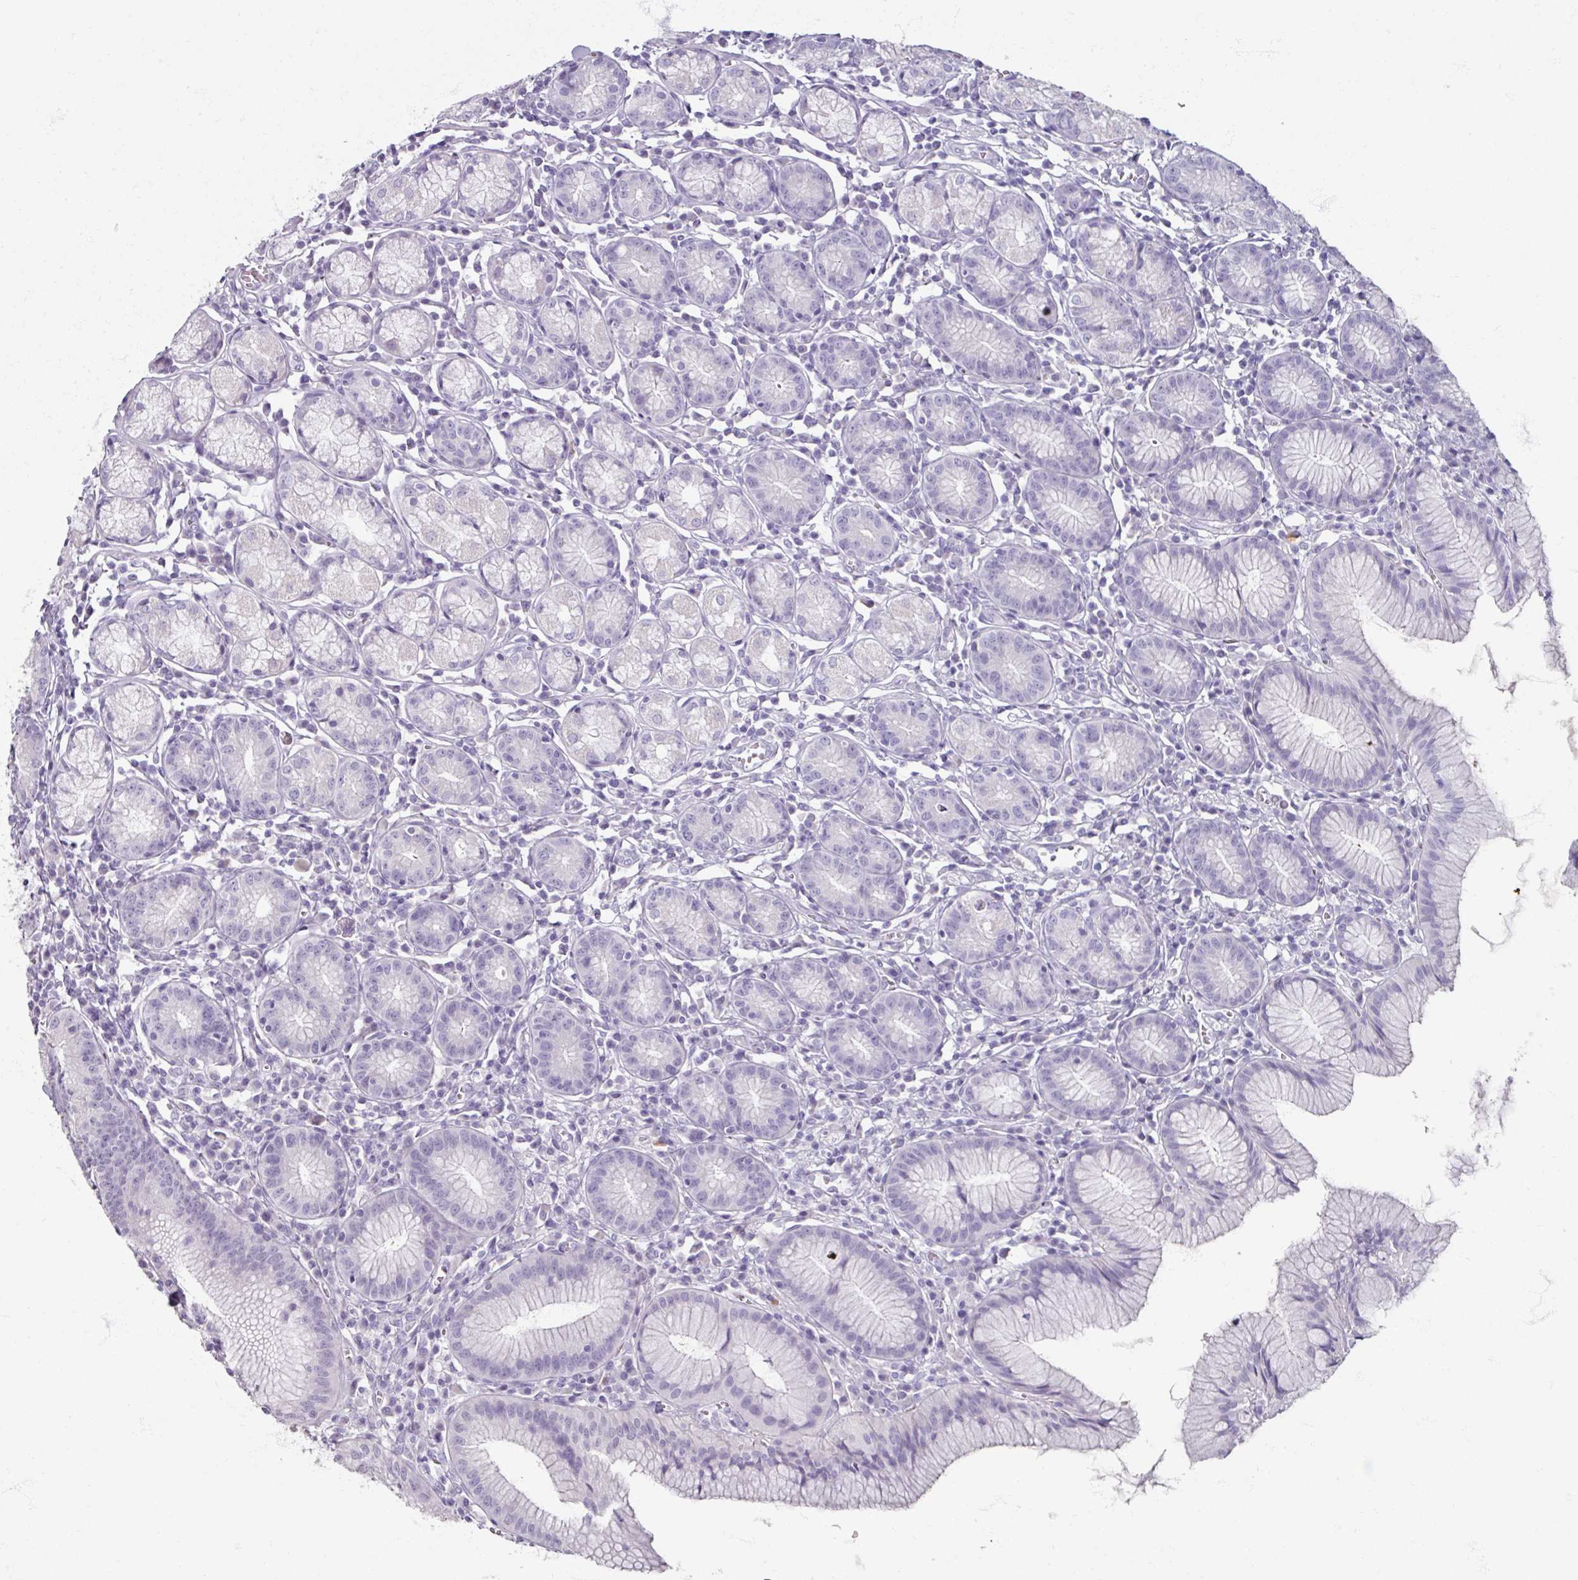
{"staining": {"intensity": "negative", "quantity": "none", "location": "none"}, "tissue": "stomach", "cell_type": "Glandular cells", "image_type": "normal", "snomed": [{"axis": "morphology", "description": "Normal tissue, NOS"}, {"axis": "topography", "description": "Stomach"}], "caption": "DAB immunohistochemical staining of normal human stomach shows no significant positivity in glandular cells. (Stains: DAB (3,3'-diaminobenzidine) immunohistochemistry (IHC) with hematoxylin counter stain, Microscopy: brightfield microscopy at high magnification).", "gene": "TG", "patient": {"sex": "male", "age": 55}}